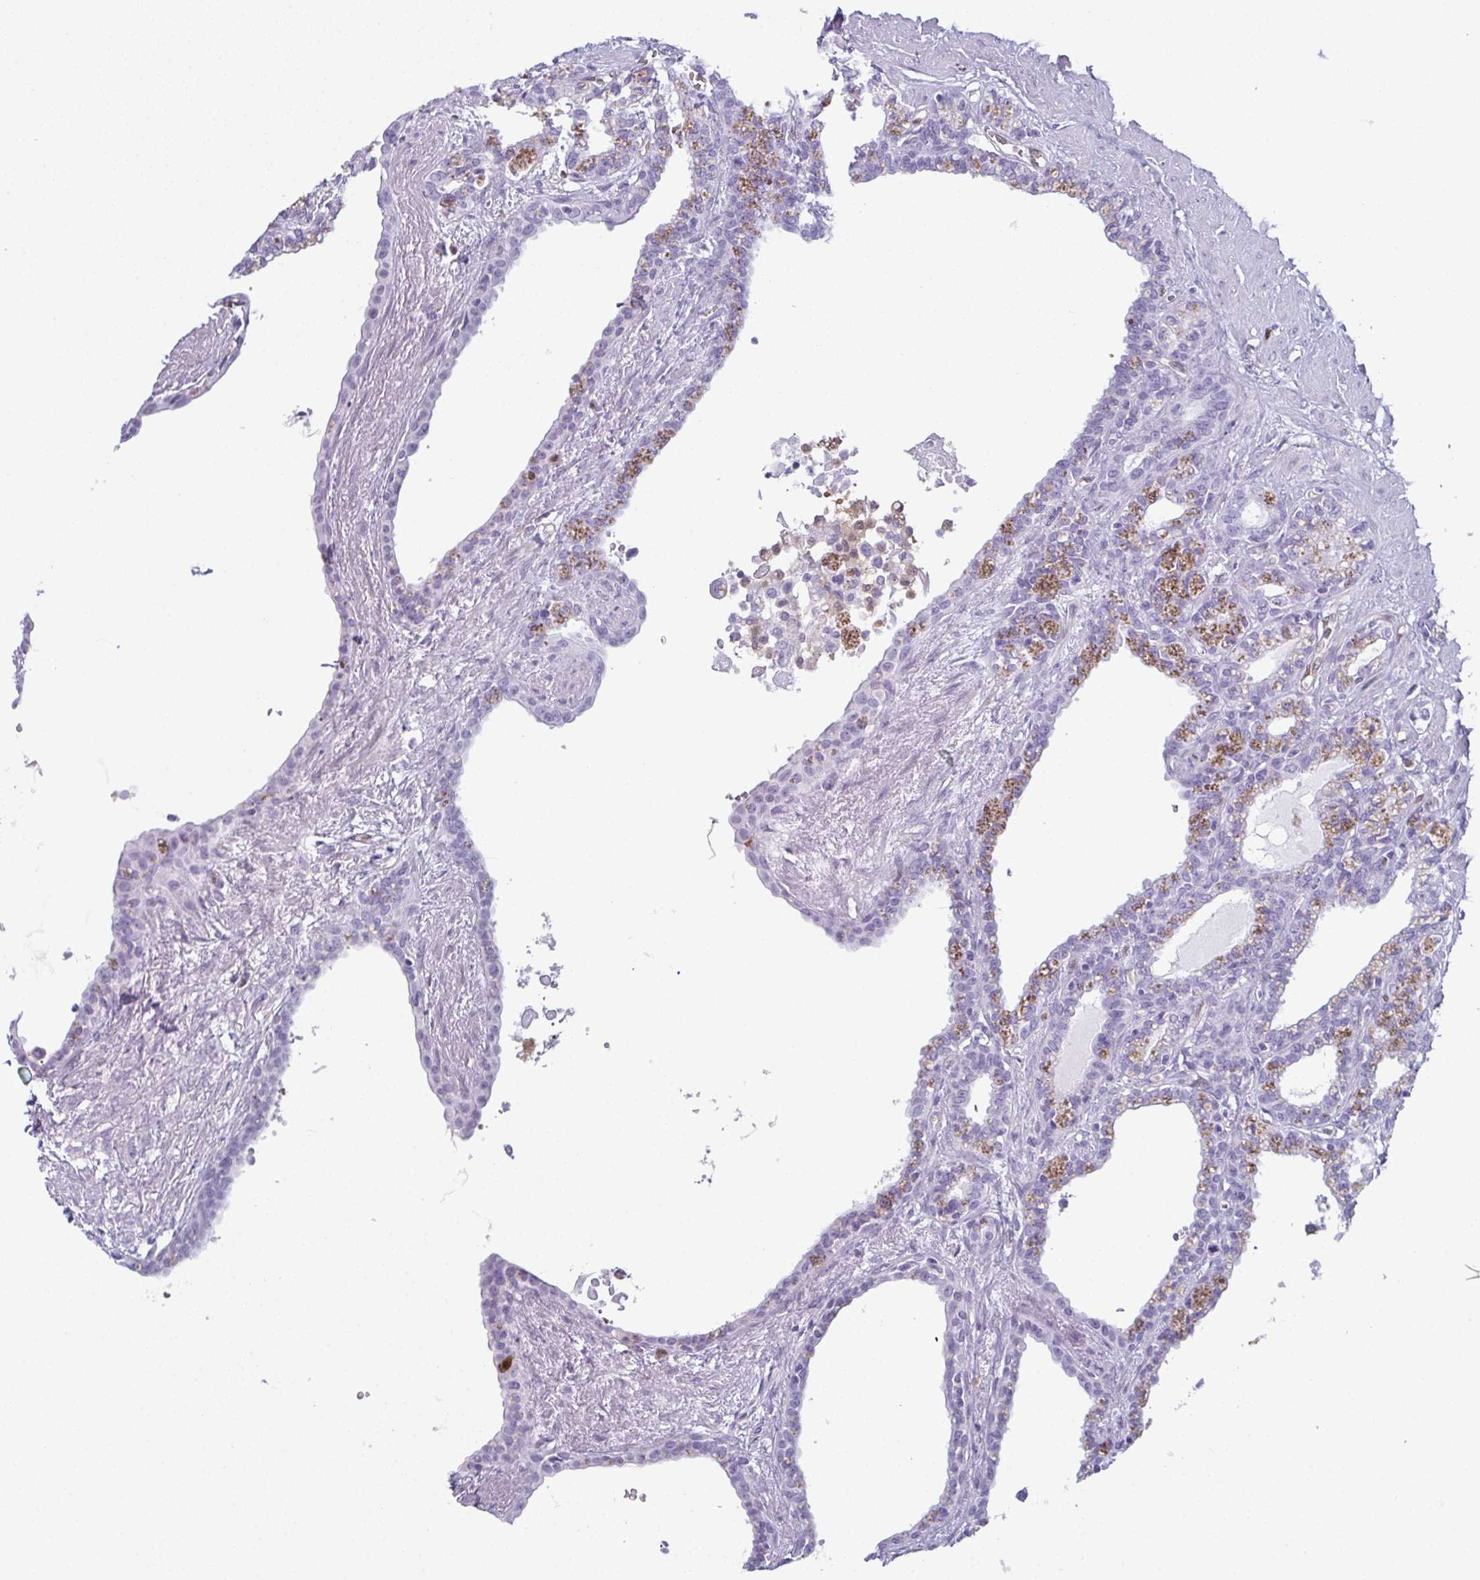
{"staining": {"intensity": "negative", "quantity": "none", "location": "none"}, "tissue": "seminal vesicle", "cell_type": "Glandular cells", "image_type": "normal", "snomed": [{"axis": "morphology", "description": "Normal tissue, NOS"}, {"axis": "morphology", "description": "Urothelial carcinoma, NOS"}, {"axis": "topography", "description": "Urinary bladder"}, {"axis": "topography", "description": "Seminal veicle"}], "caption": "This is an IHC photomicrograph of benign human seminal vesicle. There is no staining in glandular cells.", "gene": "CDA", "patient": {"sex": "male", "age": 76}}